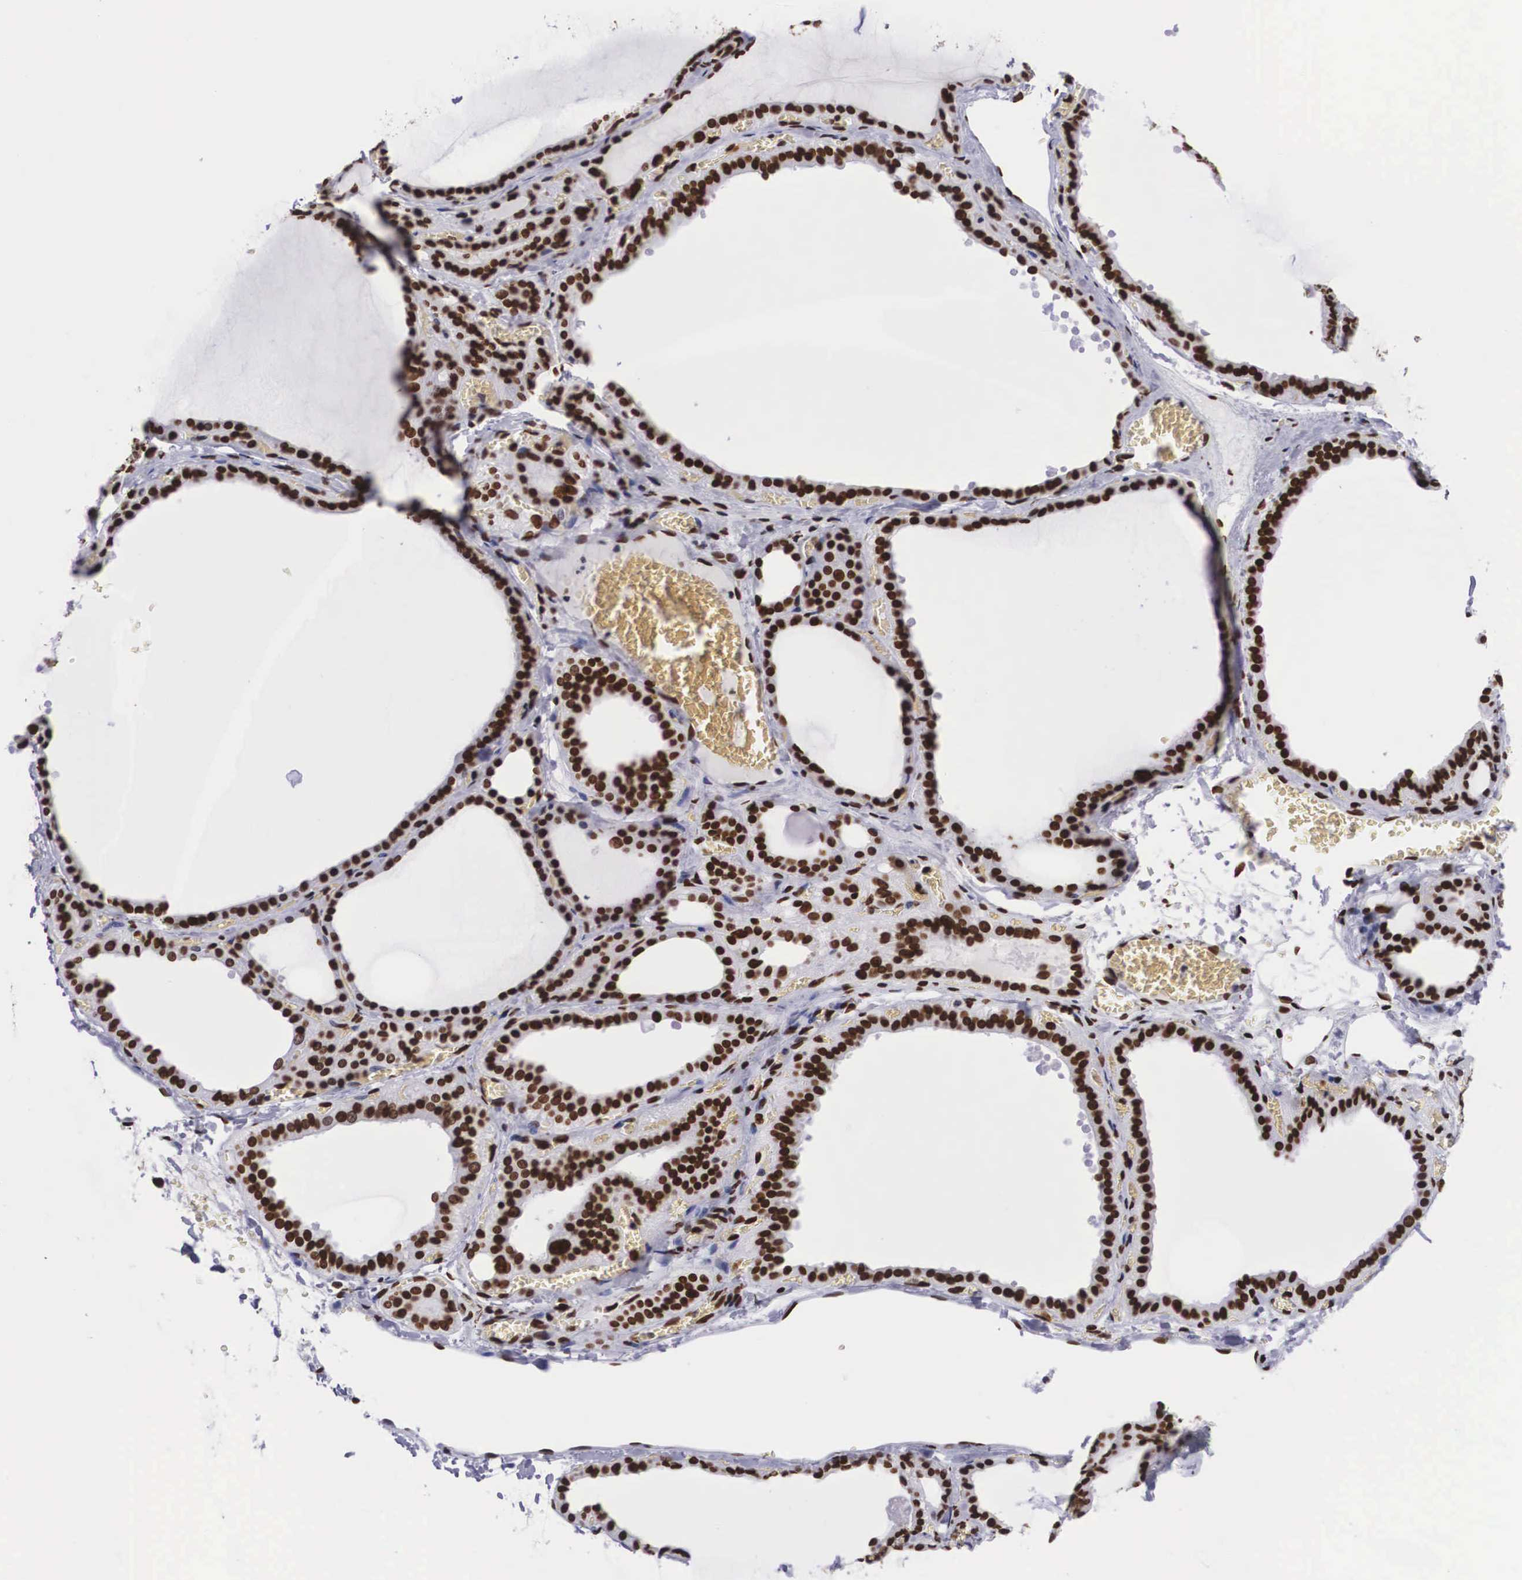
{"staining": {"intensity": "strong", "quantity": ">75%", "location": "nuclear"}, "tissue": "thyroid gland", "cell_type": "Glandular cells", "image_type": "normal", "snomed": [{"axis": "morphology", "description": "Normal tissue, NOS"}, {"axis": "topography", "description": "Thyroid gland"}], "caption": "Immunohistochemistry (IHC) of normal thyroid gland reveals high levels of strong nuclear expression in approximately >75% of glandular cells. The protein of interest is stained brown, and the nuclei are stained in blue (DAB IHC with brightfield microscopy, high magnification).", "gene": "MECP2", "patient": {"sex": "female", "age": 55}}